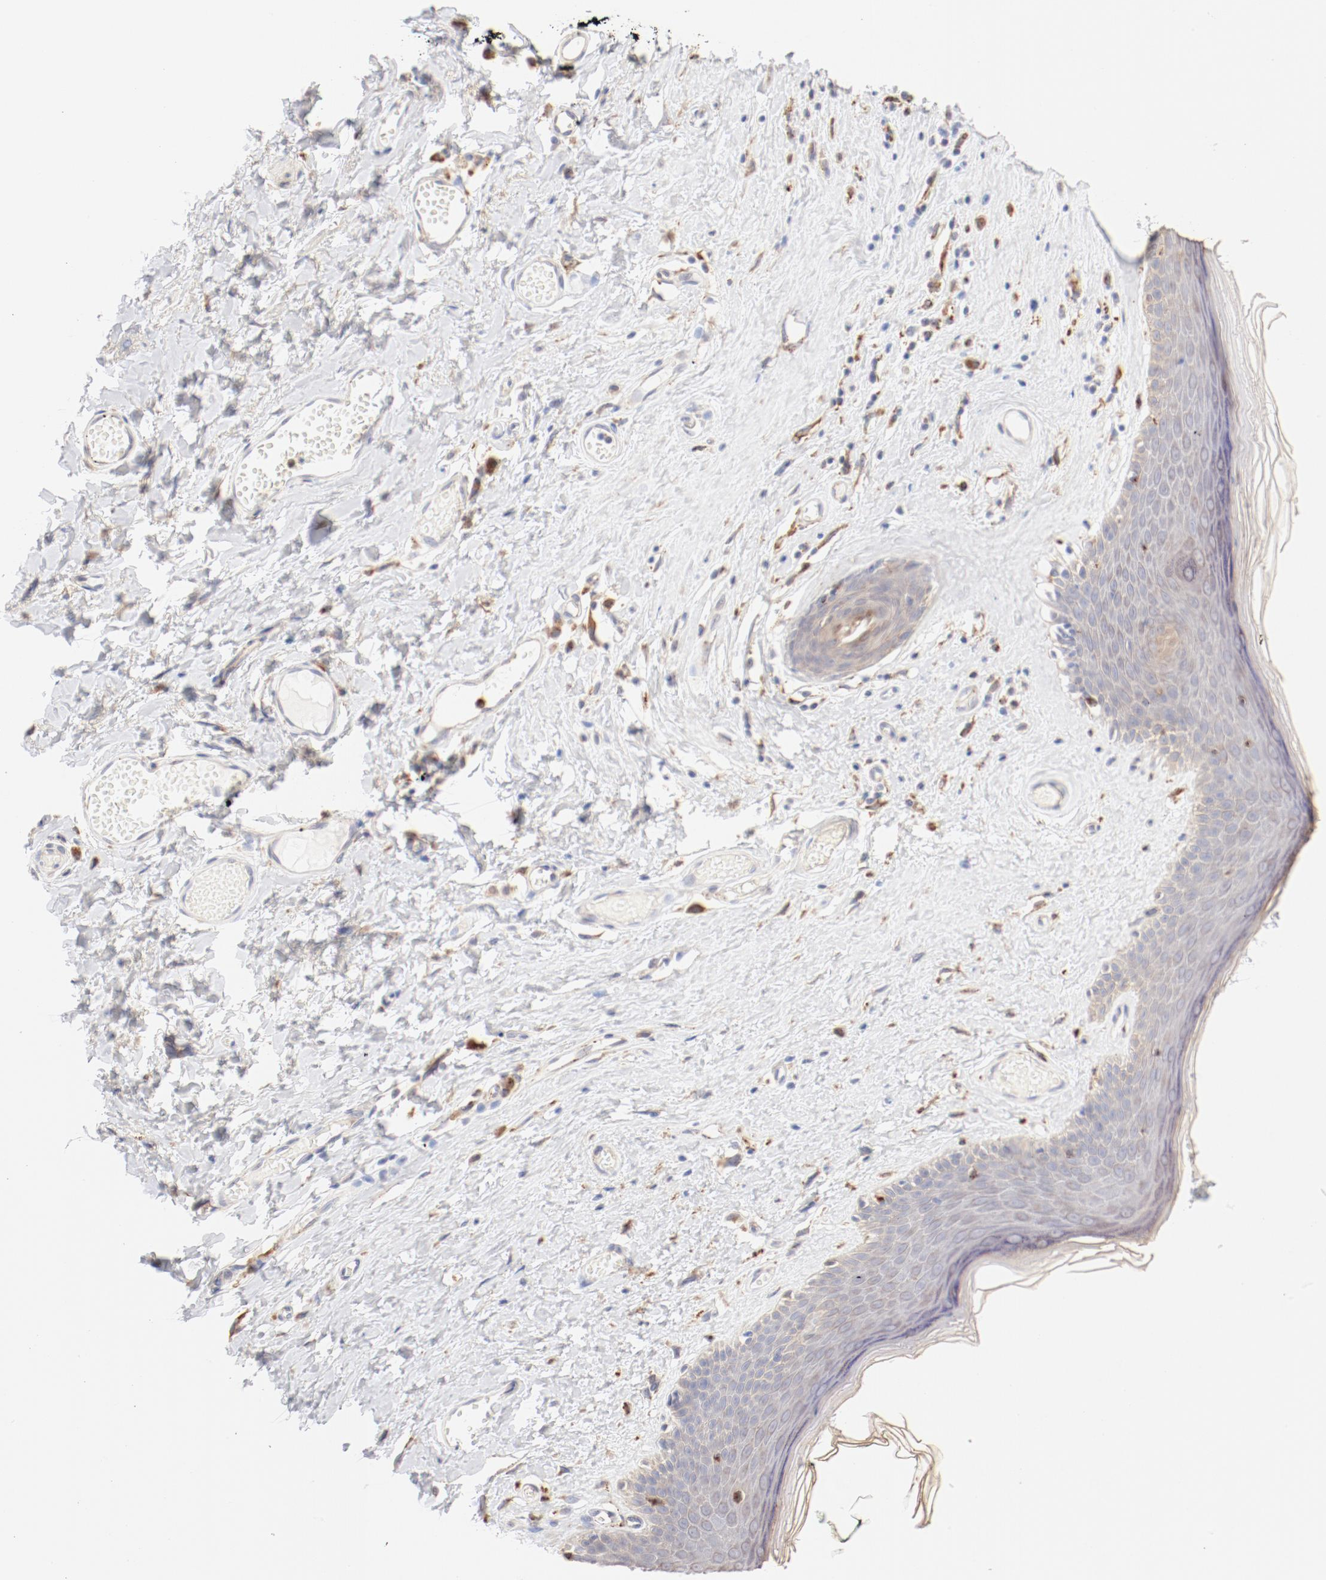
{"staining": {"intensity": "weak", "quantity": "25%-75%", "location": "cytoplasmic/membranous"}, "tissue": "skin", "cell_type": "Epidermal cells", "image_type": "normal", "snomed": [{"axis": "morphology", "description": "Normal tissue, NOS"}, {"axis": "morphology", "description": "Inflammation, NOS"}, {"axis": "topography", "description": "Vulva"}], "caption": "Epidermal cells display low levels of weak cytoplasmic/membranous positivity in about 25%-75% of cells in benign human skin.", "gene": "CTSH", "patient": {"sex": "female", "age": 84}}